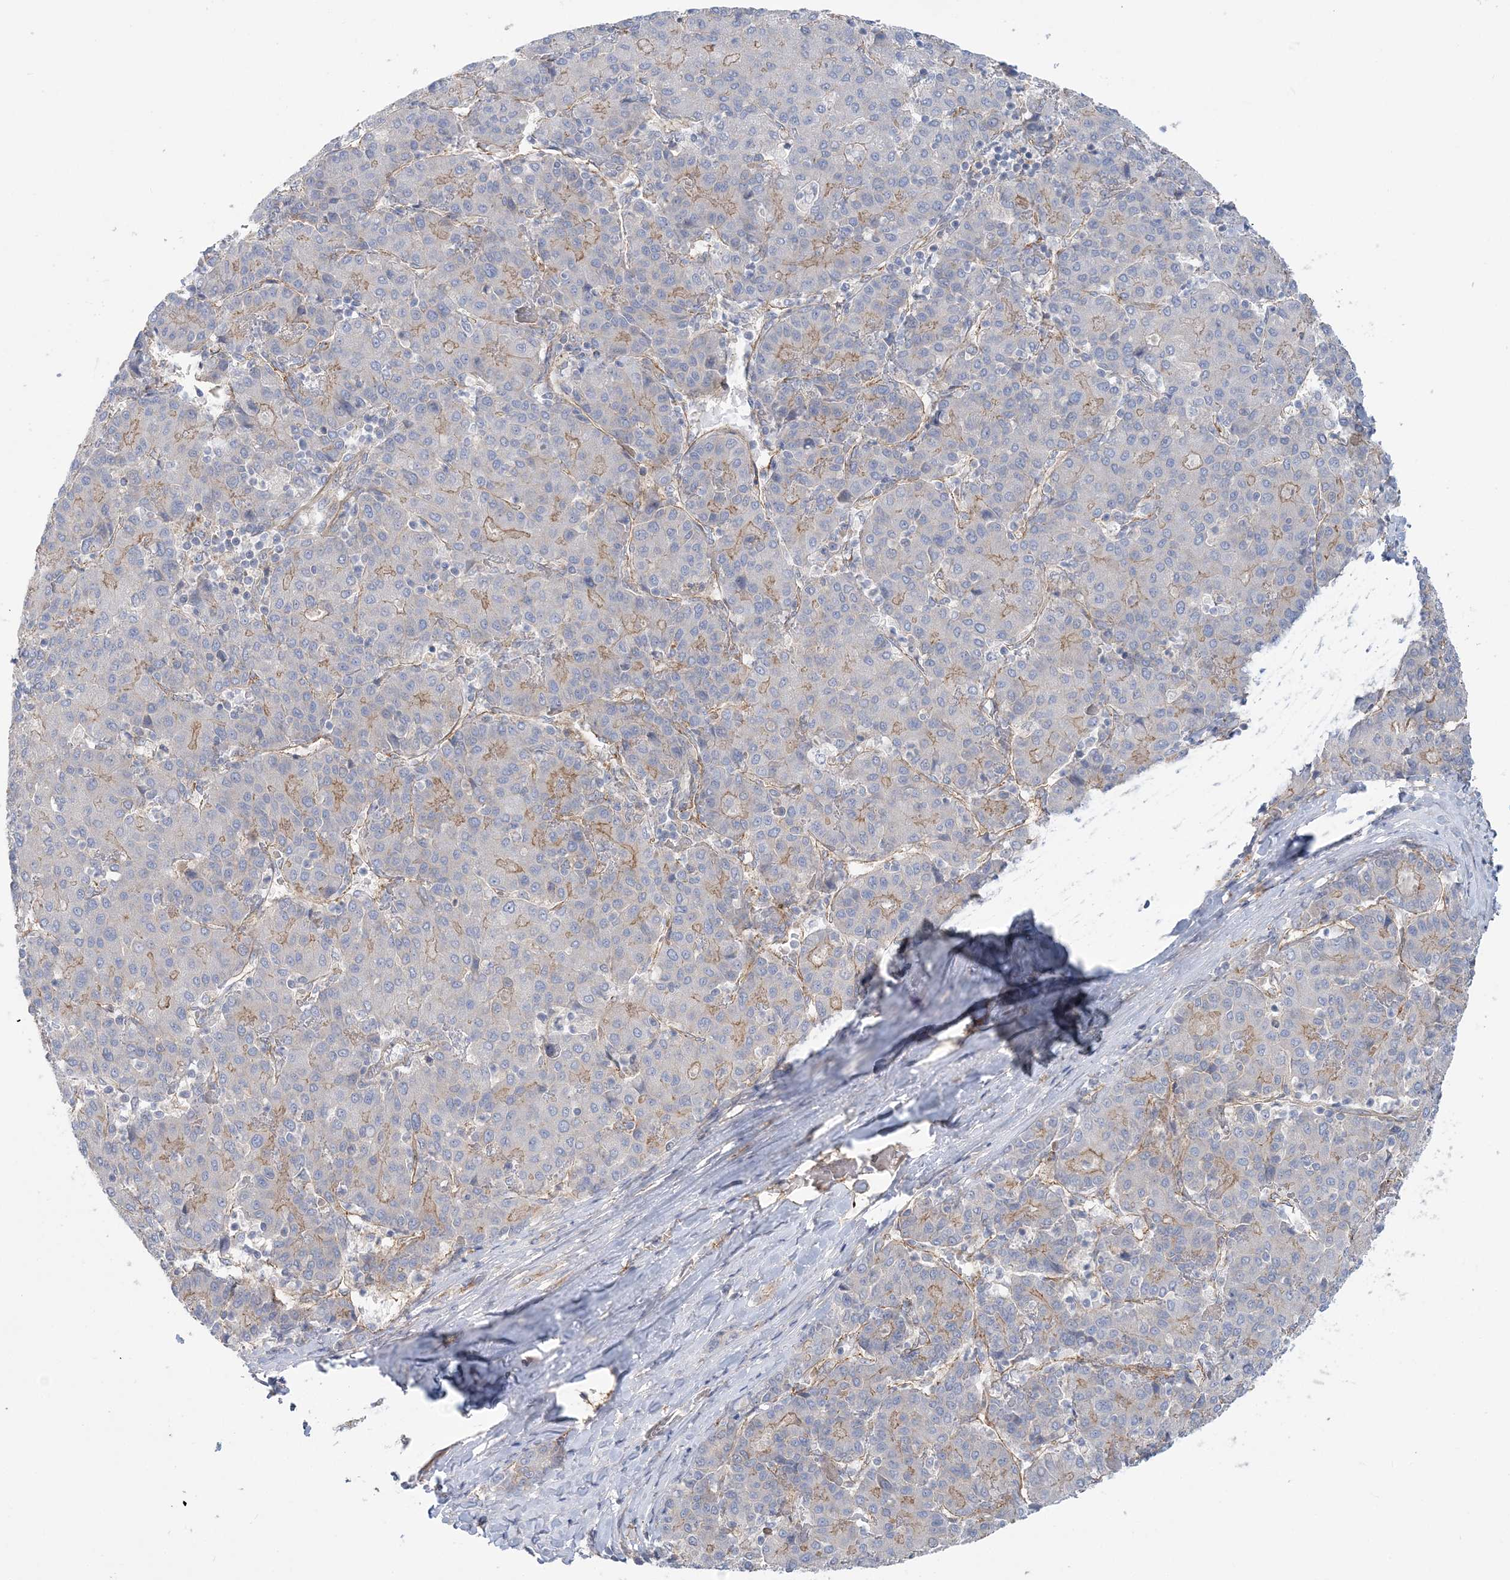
{"staining": {"intensity": "weak", "quantity": "<25%", "location": "cytoplasmic/membranous"}, "tissue": "liver cancer", "cell_type": "Tumor cells", "image_type": "cancer", "snomed": [{"axis": "morphology", "description": "Carcinoma, Hepatocellular, NOS"}, {"axis": "topography", "description": "Liver"}], "caption": "High power microscopy image of an immunohistochemistry (IHC) image of liver cancer (hepatocellular carcinoma), revealing no significant positivity in tumor cells.", "gene": "RAI14", "patient": {"sex": "male", "age": 65}}